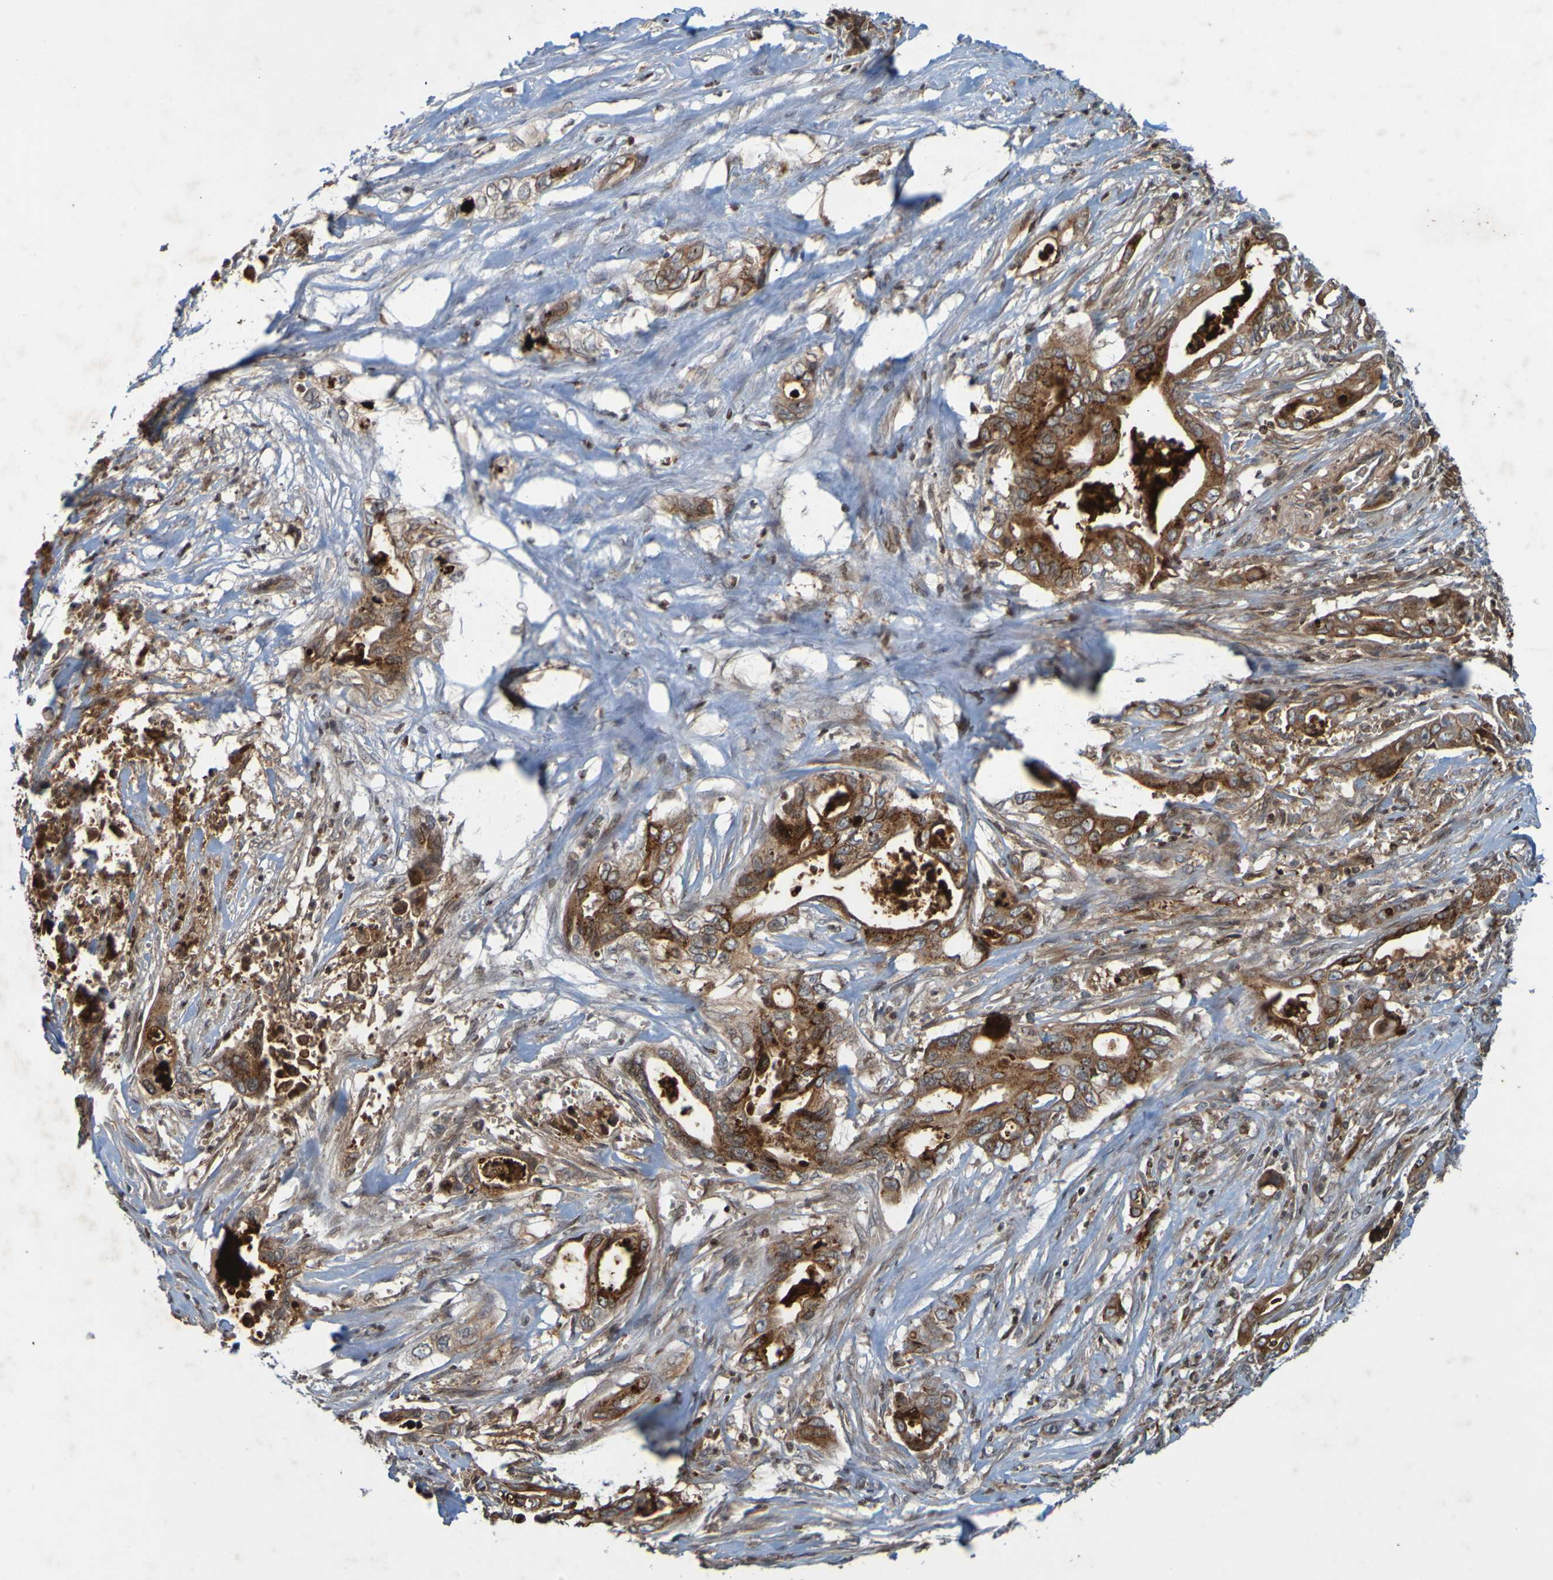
{"staining": {"intensity": "strong", "quantity": ">75%", "location": "cytoplasmic/membranous"}, "tissue": "pancreatic cancer", "cell_type": "Tumor cells", "image_type": "cancer", "snomed": [{"axis": "morphology", "description": "Adenocarcinoma, NOS"}, {"axis": "topography", "description": "Pancreas"}], "caption": "This is an image of immunohistochemistry staining of pancreatic cancer (adenocarcinoma), which shows strong expression in the cytoplasmic/membranous of tumor cells.", "gene": "GUCY1A1", "patient": {"sex": "male", "age": 59}}